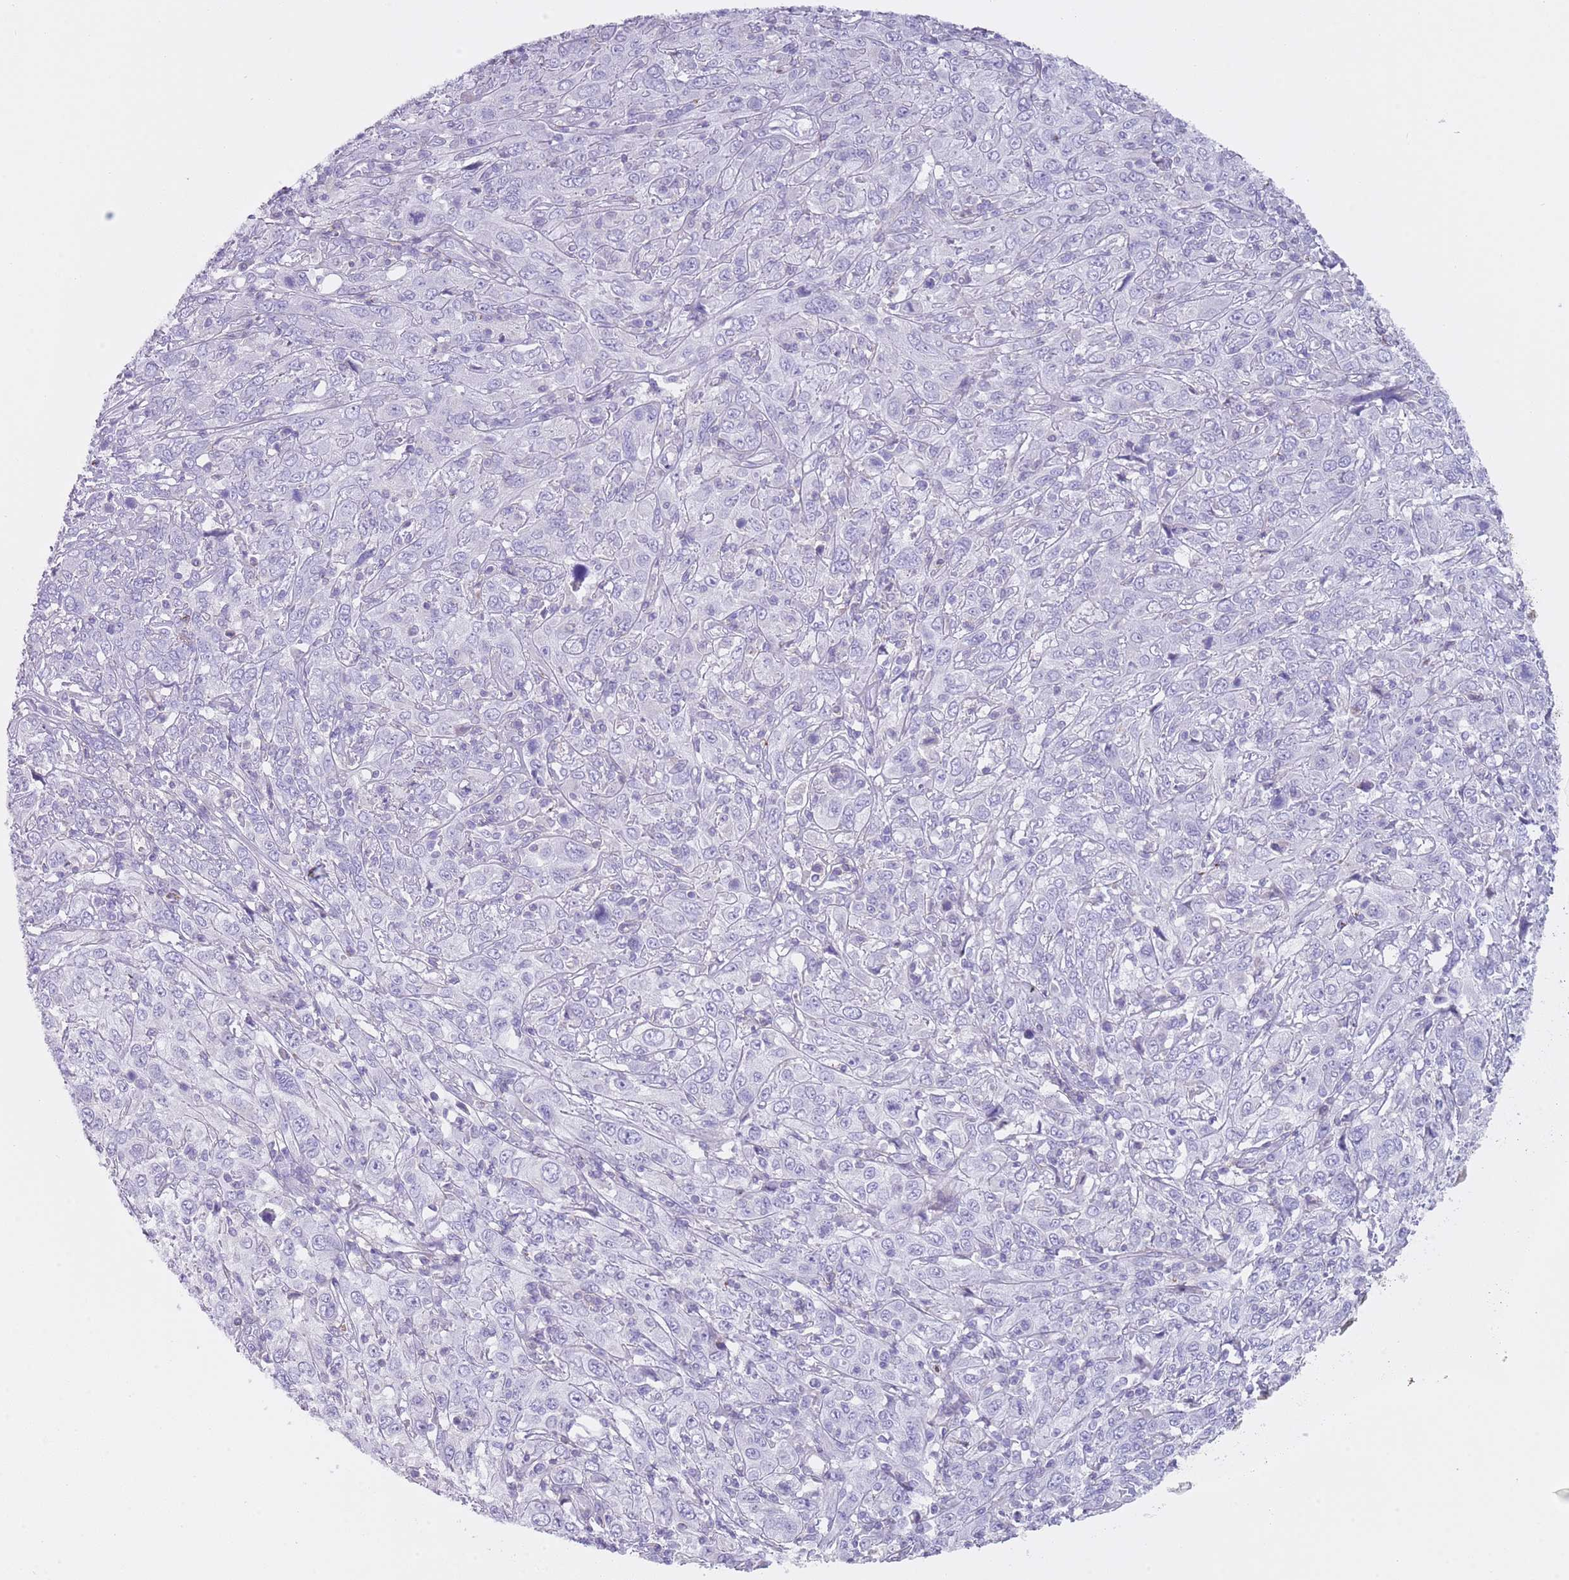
{"staining": {"intensity": "negative", "quantity": "none", "location": "none"}, "tissue": "cervical cancer", "cell_type": "Tumor cells", "image_type": "cancer", "snomed": [{"axis": "morphology", "description": "Squamous cell carcinoma, NOS"}, {"axis": "topography", "description": "Cervix"}], "caption": "Tumor cells are negative for brown protein staining in cervical cancer (squamous cell carcinoma).", "gene": "NBPF20", "patient": {"sex": "female", "age": 46}}